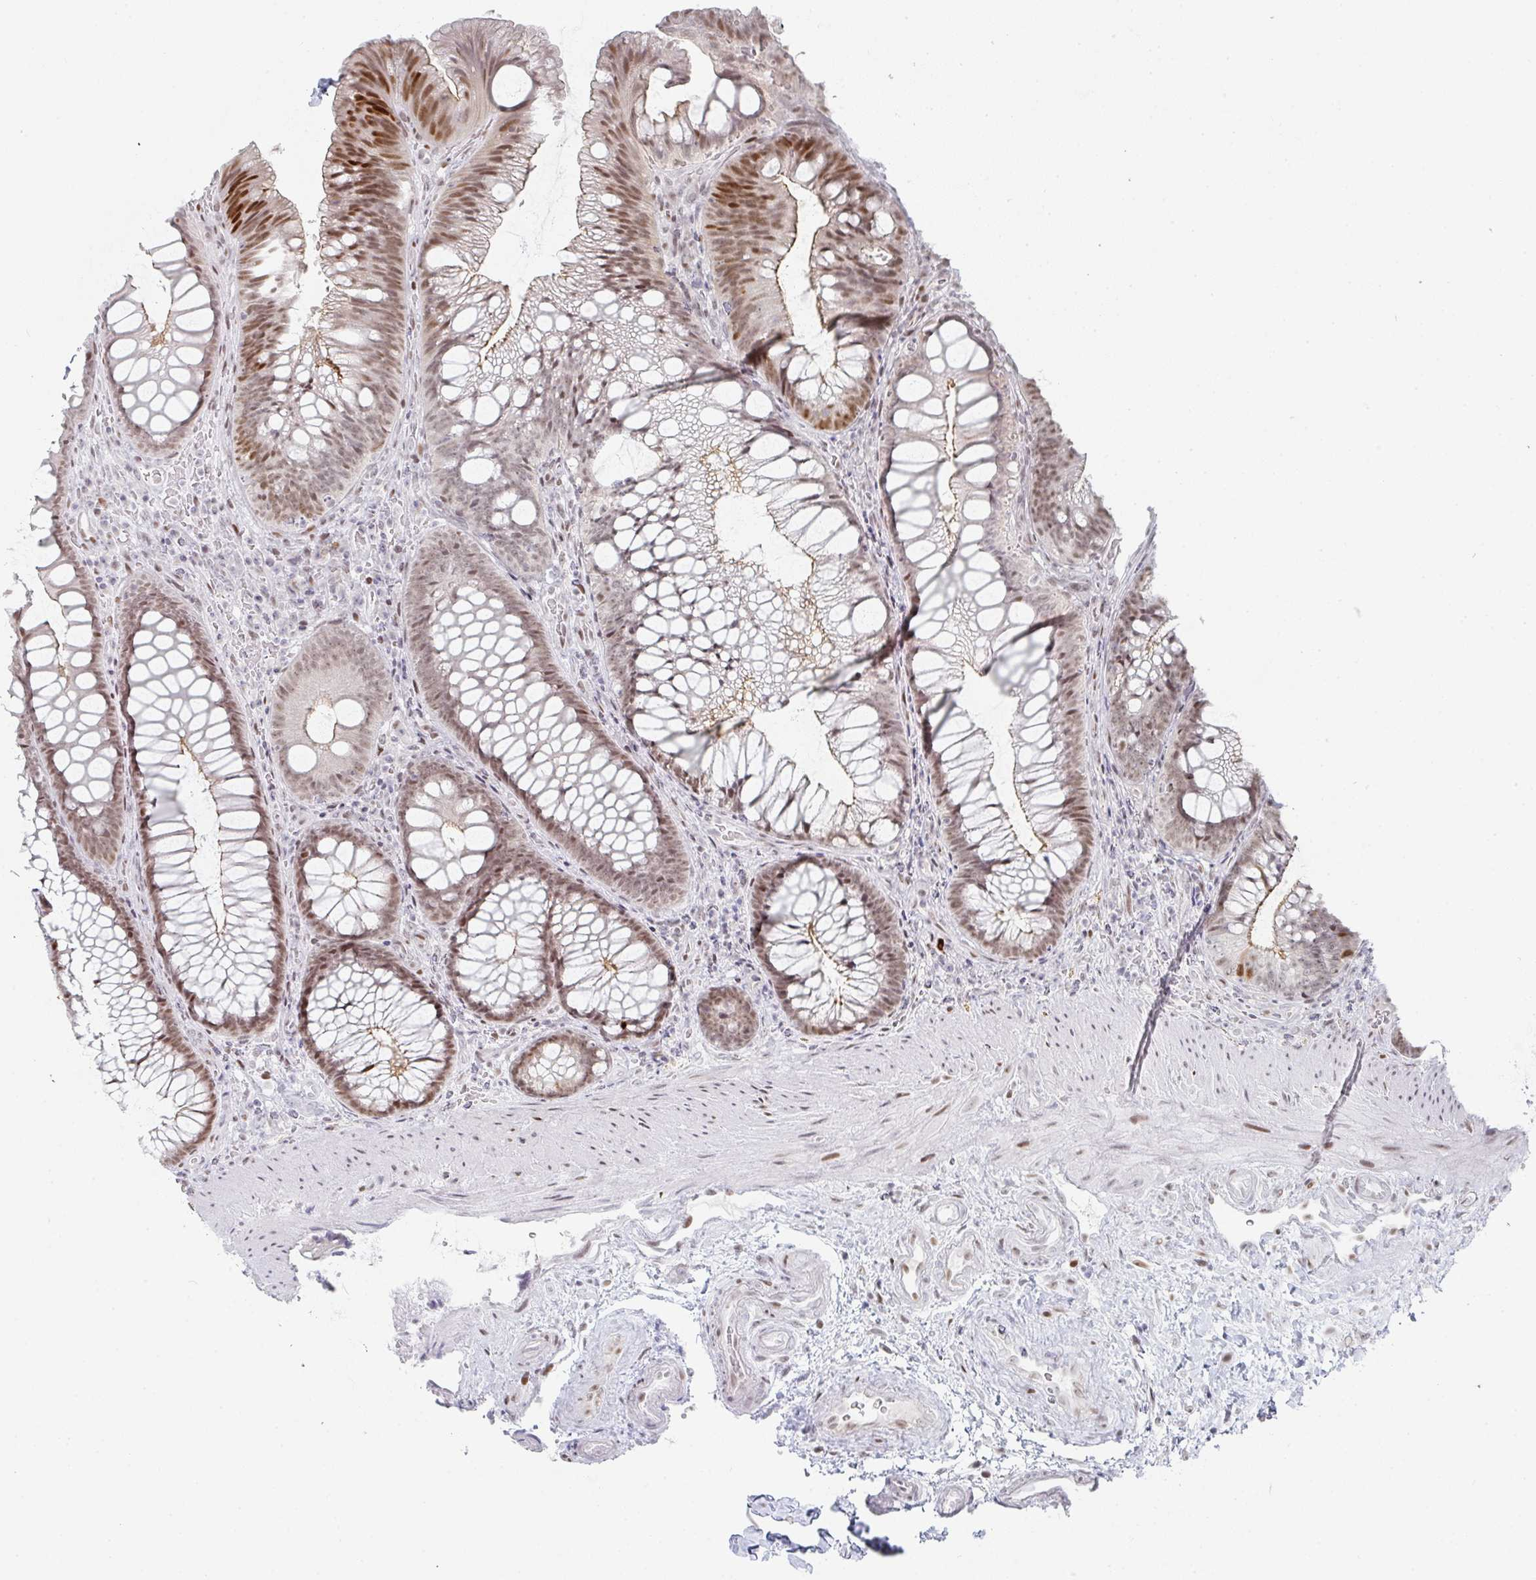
{"staining": {"intensity": "negative", "quantity": "none", "location": "none"}, "tissue": "colon", "cell_type": "Endothelial cells", "image_type": "normal", "snomed": [{"axis": "morphology", "description": "Normal tissue, NOS"}, {"axis": "morphology", "description": "Adenoma, NOS"}, {"axis": "topography", "description": "Soft tissue"}, {"axis": "topography", "description": "Colon"}], "caption": "Protein analysis of normal colon shows no significant positivity in endothelial cells. (DAB (3,3'-diaminobenzidine) immunohistochemistry visualized using brightfield microscopy, high magnification).", "gene": "POU2AF2", "patient": {"sex": "male", "age": 47}}